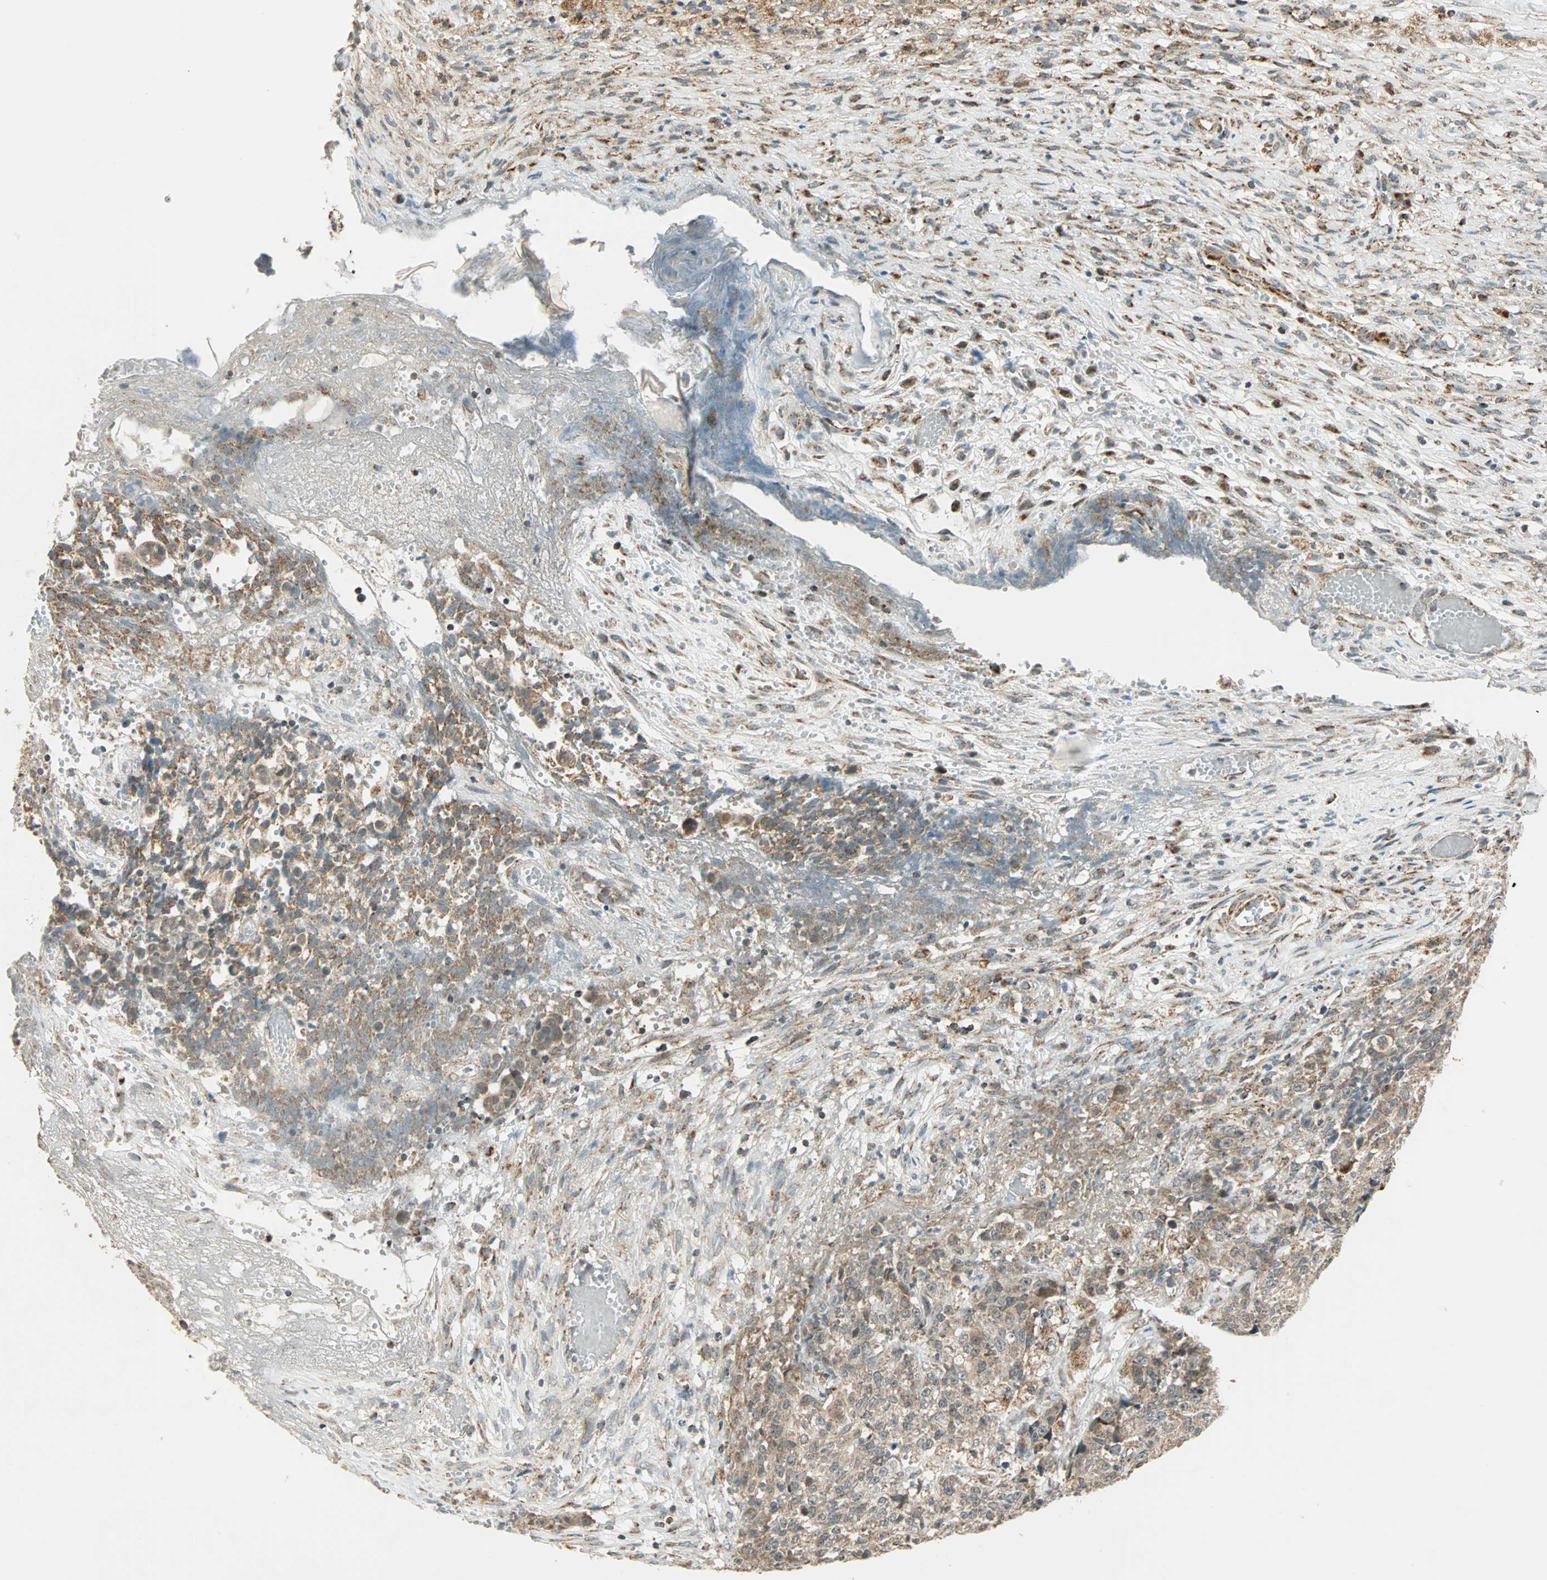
{"staining": {"intensity": "weak", "quantity": ">75%", "location": "cytoplasmic/membranous"}, "tissue": "ovarian cancer", "cell_type": "Tumor cells", "image_type": "cancer", "snomed": [{"axis": "morphology", "description": "Carcinoma, endometroid"}, {"axis": "topography", "description": "Ovary"}], "caption": "The histopathology image exhibits immunohistochemical staining of ovarian cancer. There is weak cytoplasmic/membranous expression is seen in approximately >75% of tumor cells.", "gene": "SPRY4", "patient": {"sex": "female", "age": 42}}